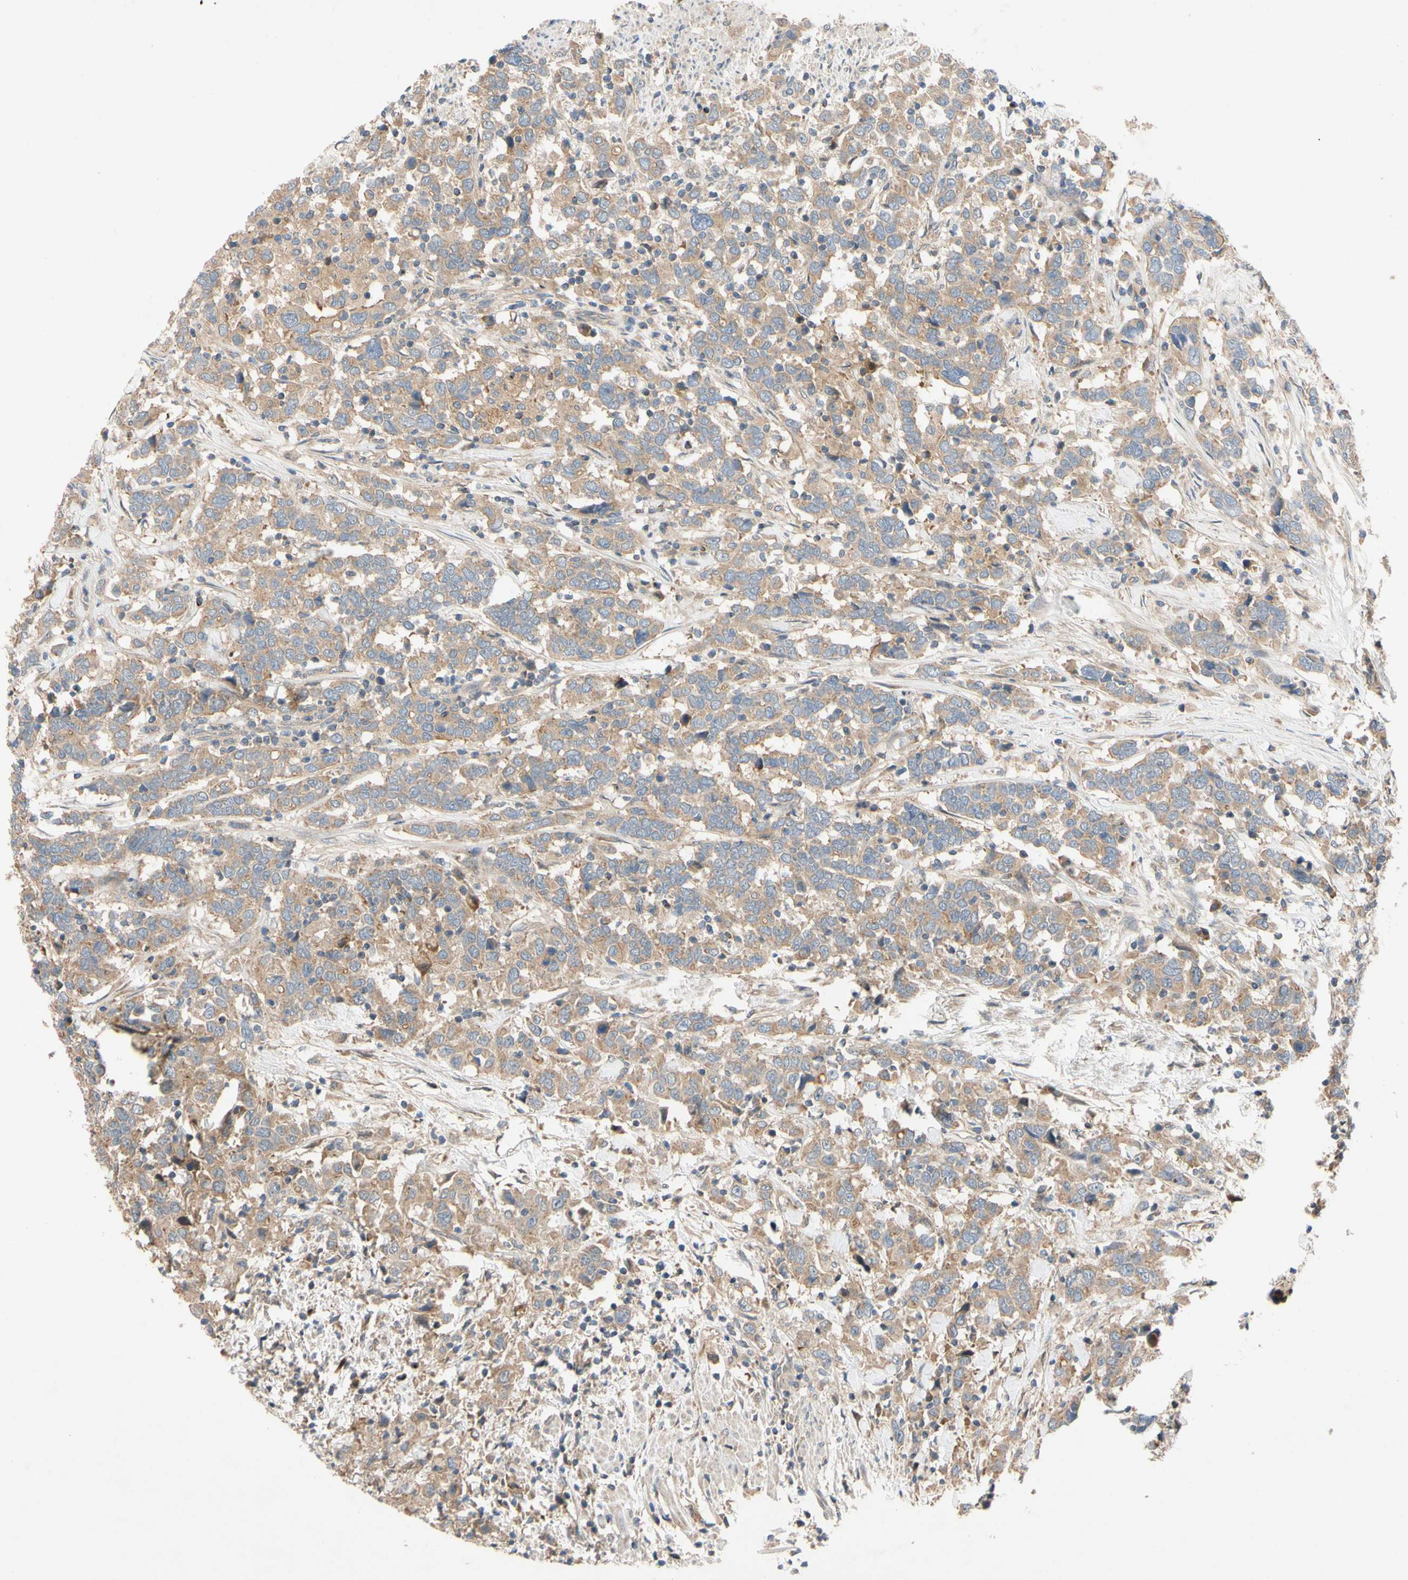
{"staining": {"intensity": "weak", "quantity": ">75%", "location": "cytoplasmic/membranous"}, "tissue": "urothelial cancer", "cell_type": "Tumor cells", "image_type": "cancer", "snomed": [{"axis": "morphology", "description": "Urothelial carcinoma, High grade"}, {"axis": "topography", "description": "Urinary bladder"}], "caption": "This is a micrograph of immunohistochemistry (IHC) staining of urothelial cancer, which shows weak positivity in the cytoplasmic/membranous of tumor cells.", "gene": "MBTPS2", "patient": {"sex": "male", "age": 61}}